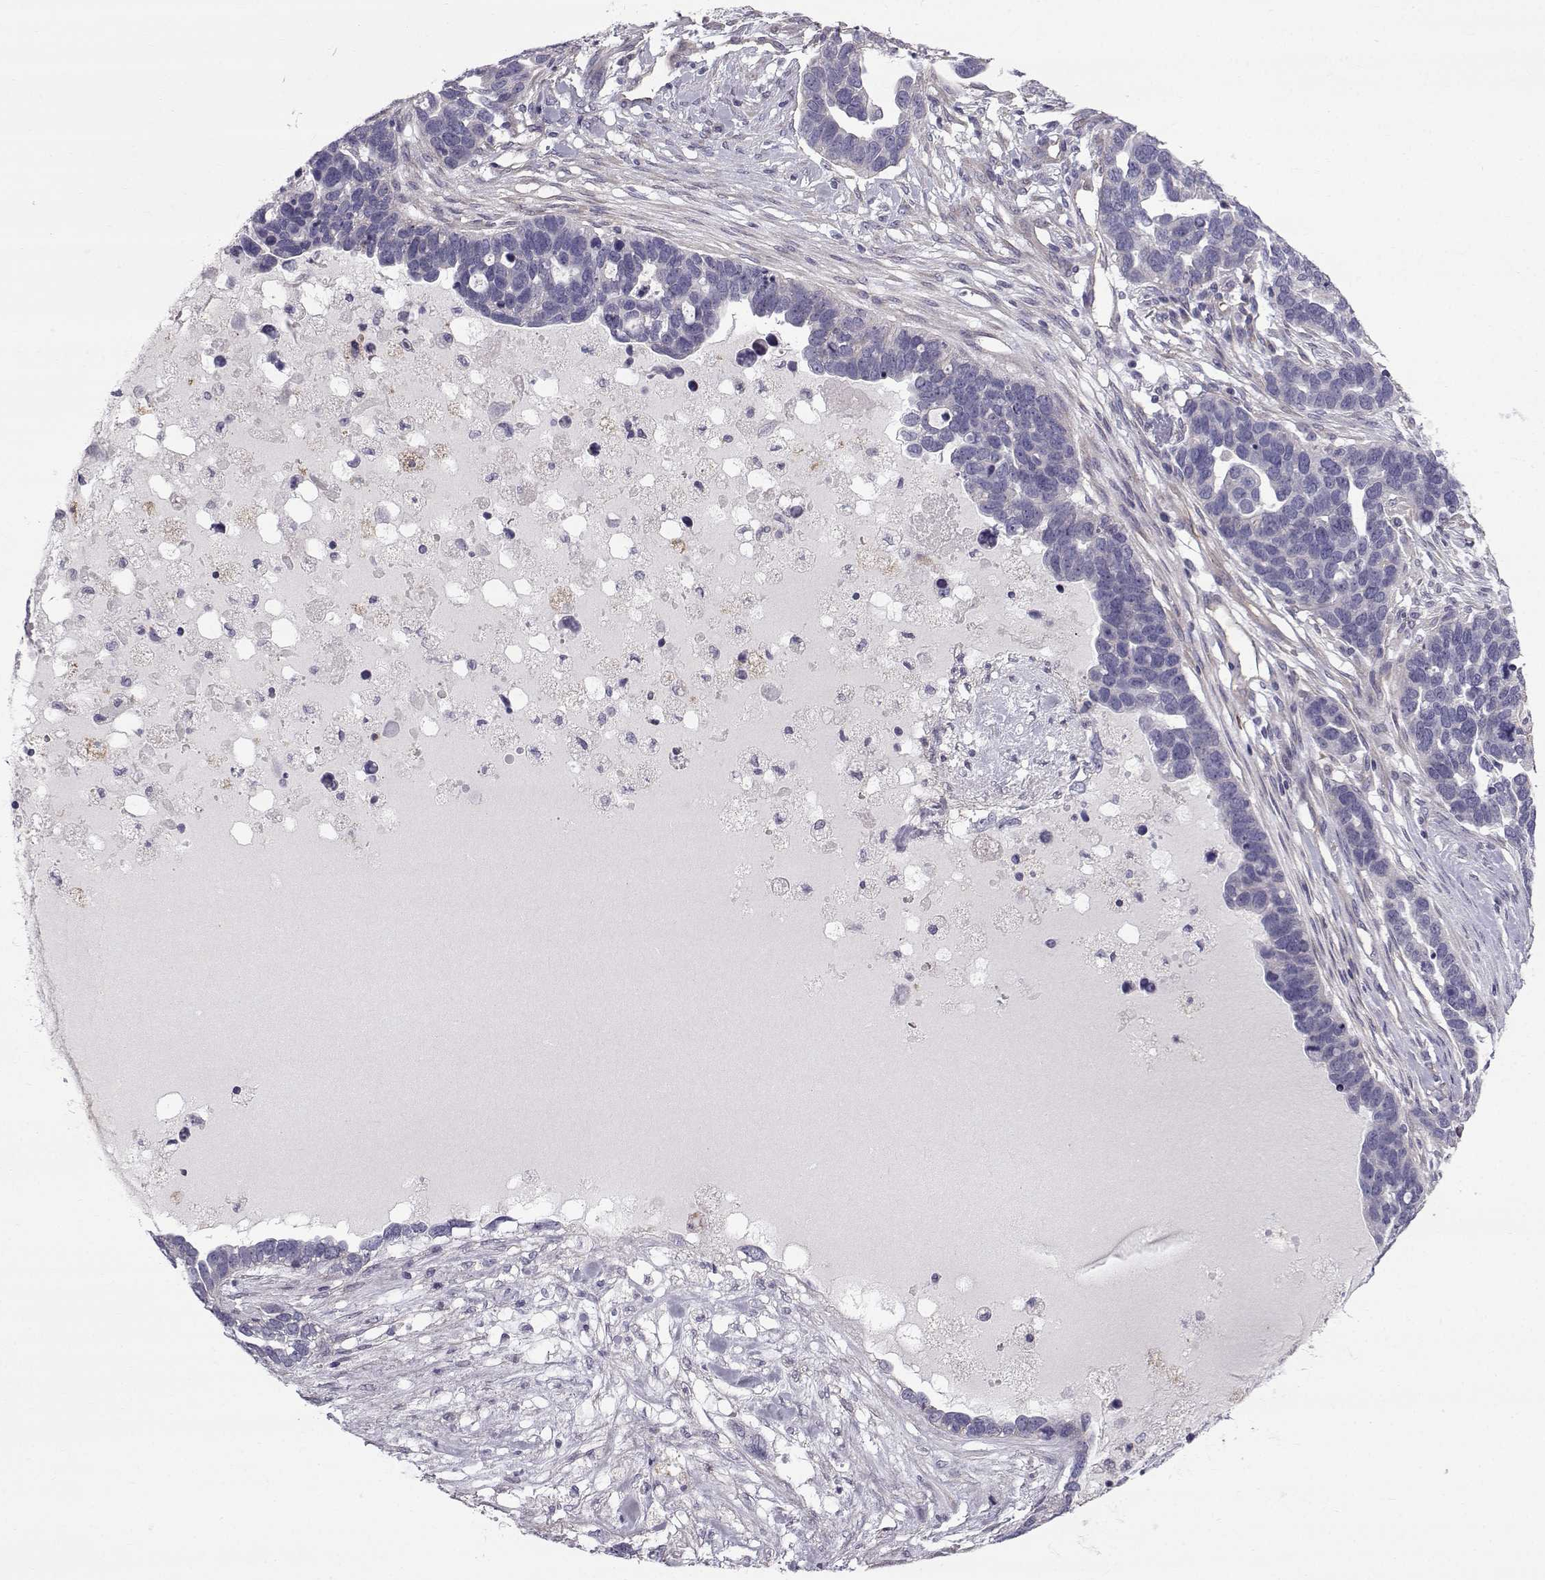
{"staining": {"intensity": "negative", "quantity": "none", "location": "none"}, "tissue": "ovarian cancer", "cell_type": "Tumor cells", "image_type": "cancer", "snomed": [{"axis": "morphology", "description": "Cystadenocarcinoma, serous, NOS"}, {"axis": "topography", "description": "Ovary"}], "caption": "This is an immunohistochemistry image of serous cystadenocarcinoma (ovarian). There is no staining in tumor cells.", "gene": "QPCT", "patient": {"sex": "female", "age": 54}}